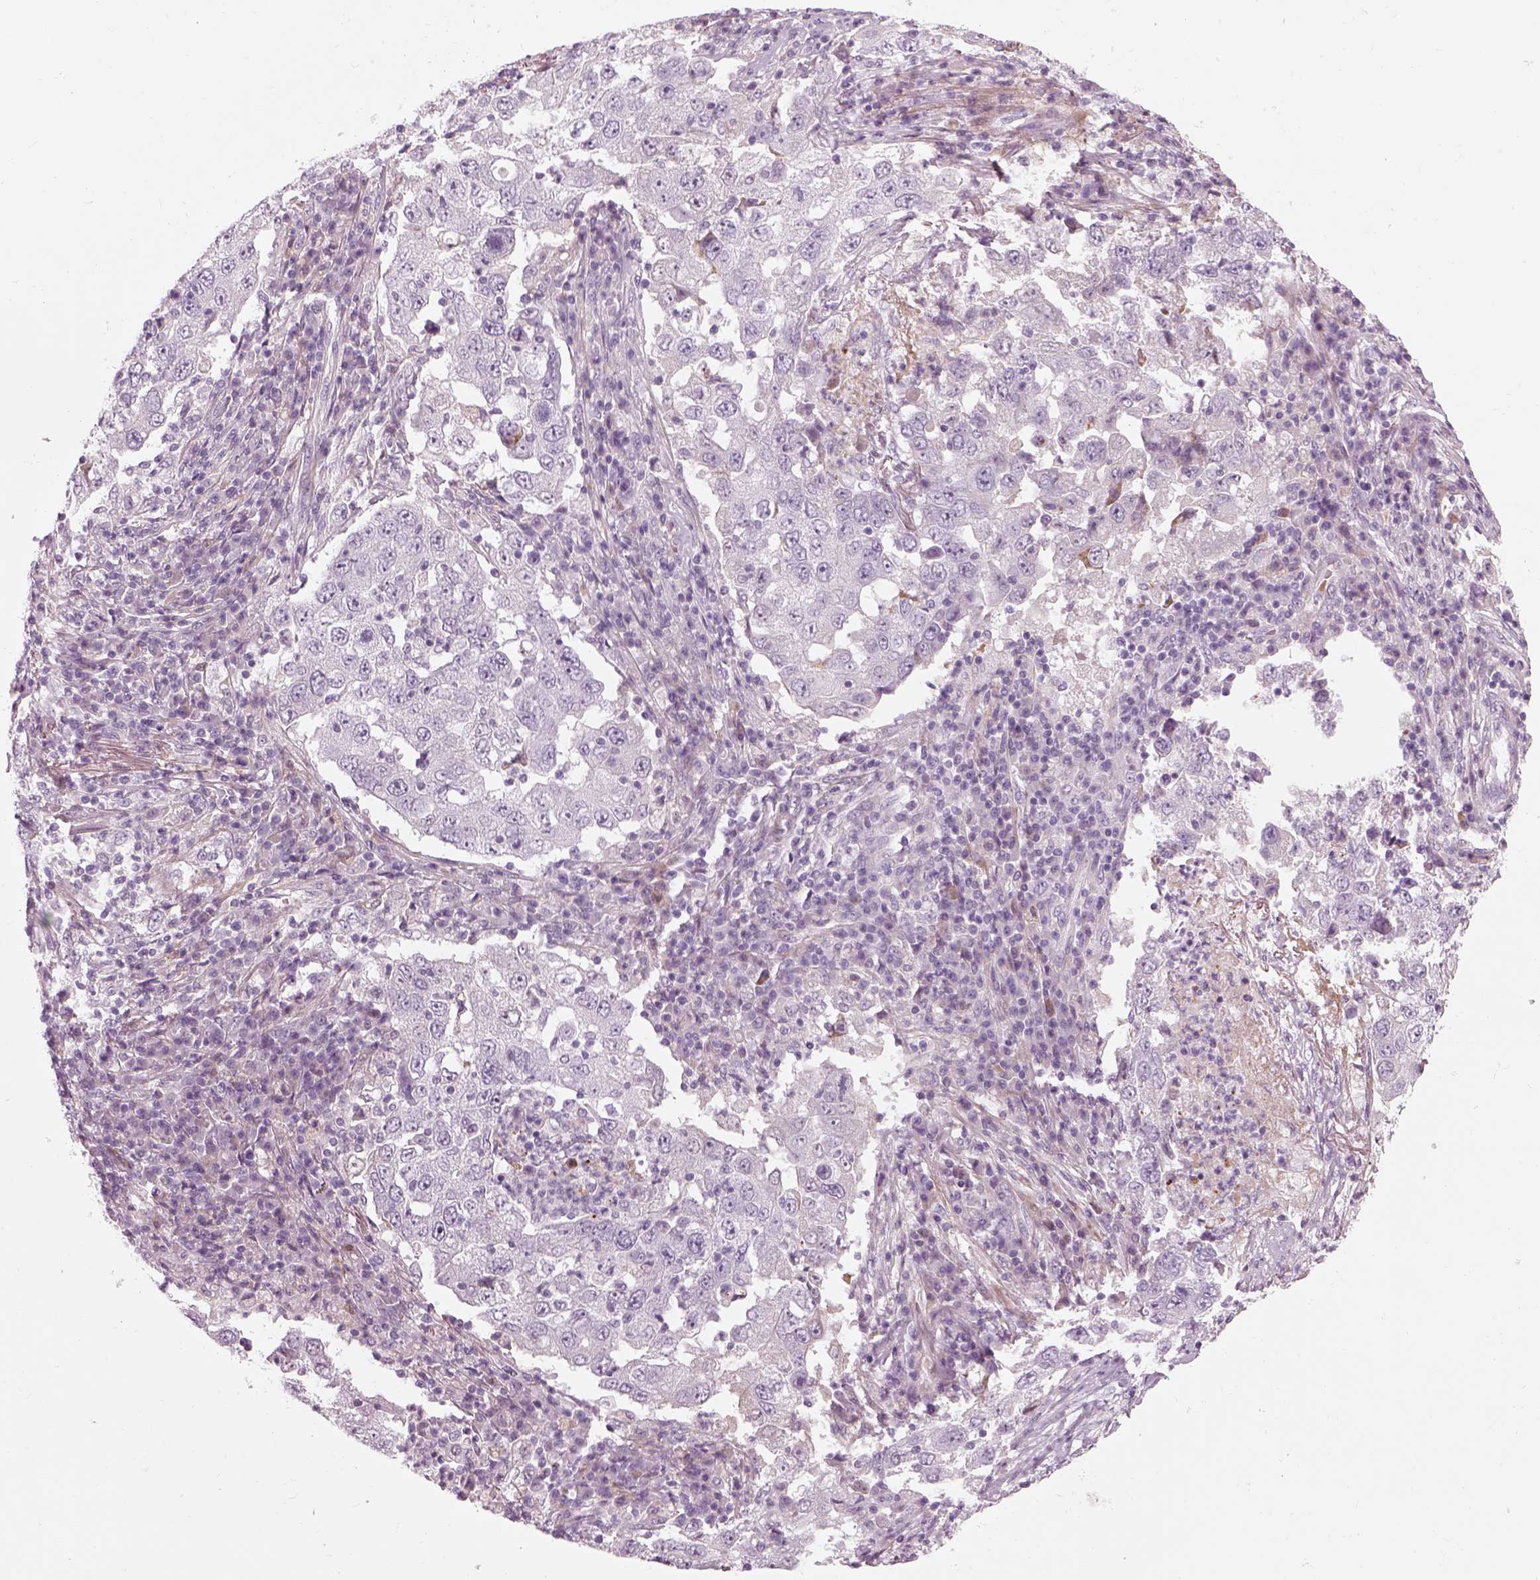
{"staining": {"intensity": "negative", "quantity": "none", "location": "none"}, "tissue": "lung cancer", "cell_type": "Tumor cells", "image_type": "cancer", "snomed": [{"axis": "morphology", "description": "Adenocarcinoma, NOS"}, {"axis": "topography", "description": "Lung"}], "caption": "A photomicrograph of human adenocarcinoma (lung) is negative for staining in tumor cells.", "gene": "PABPC1L2B", "patient": {"sex": "male", "age": 73}}